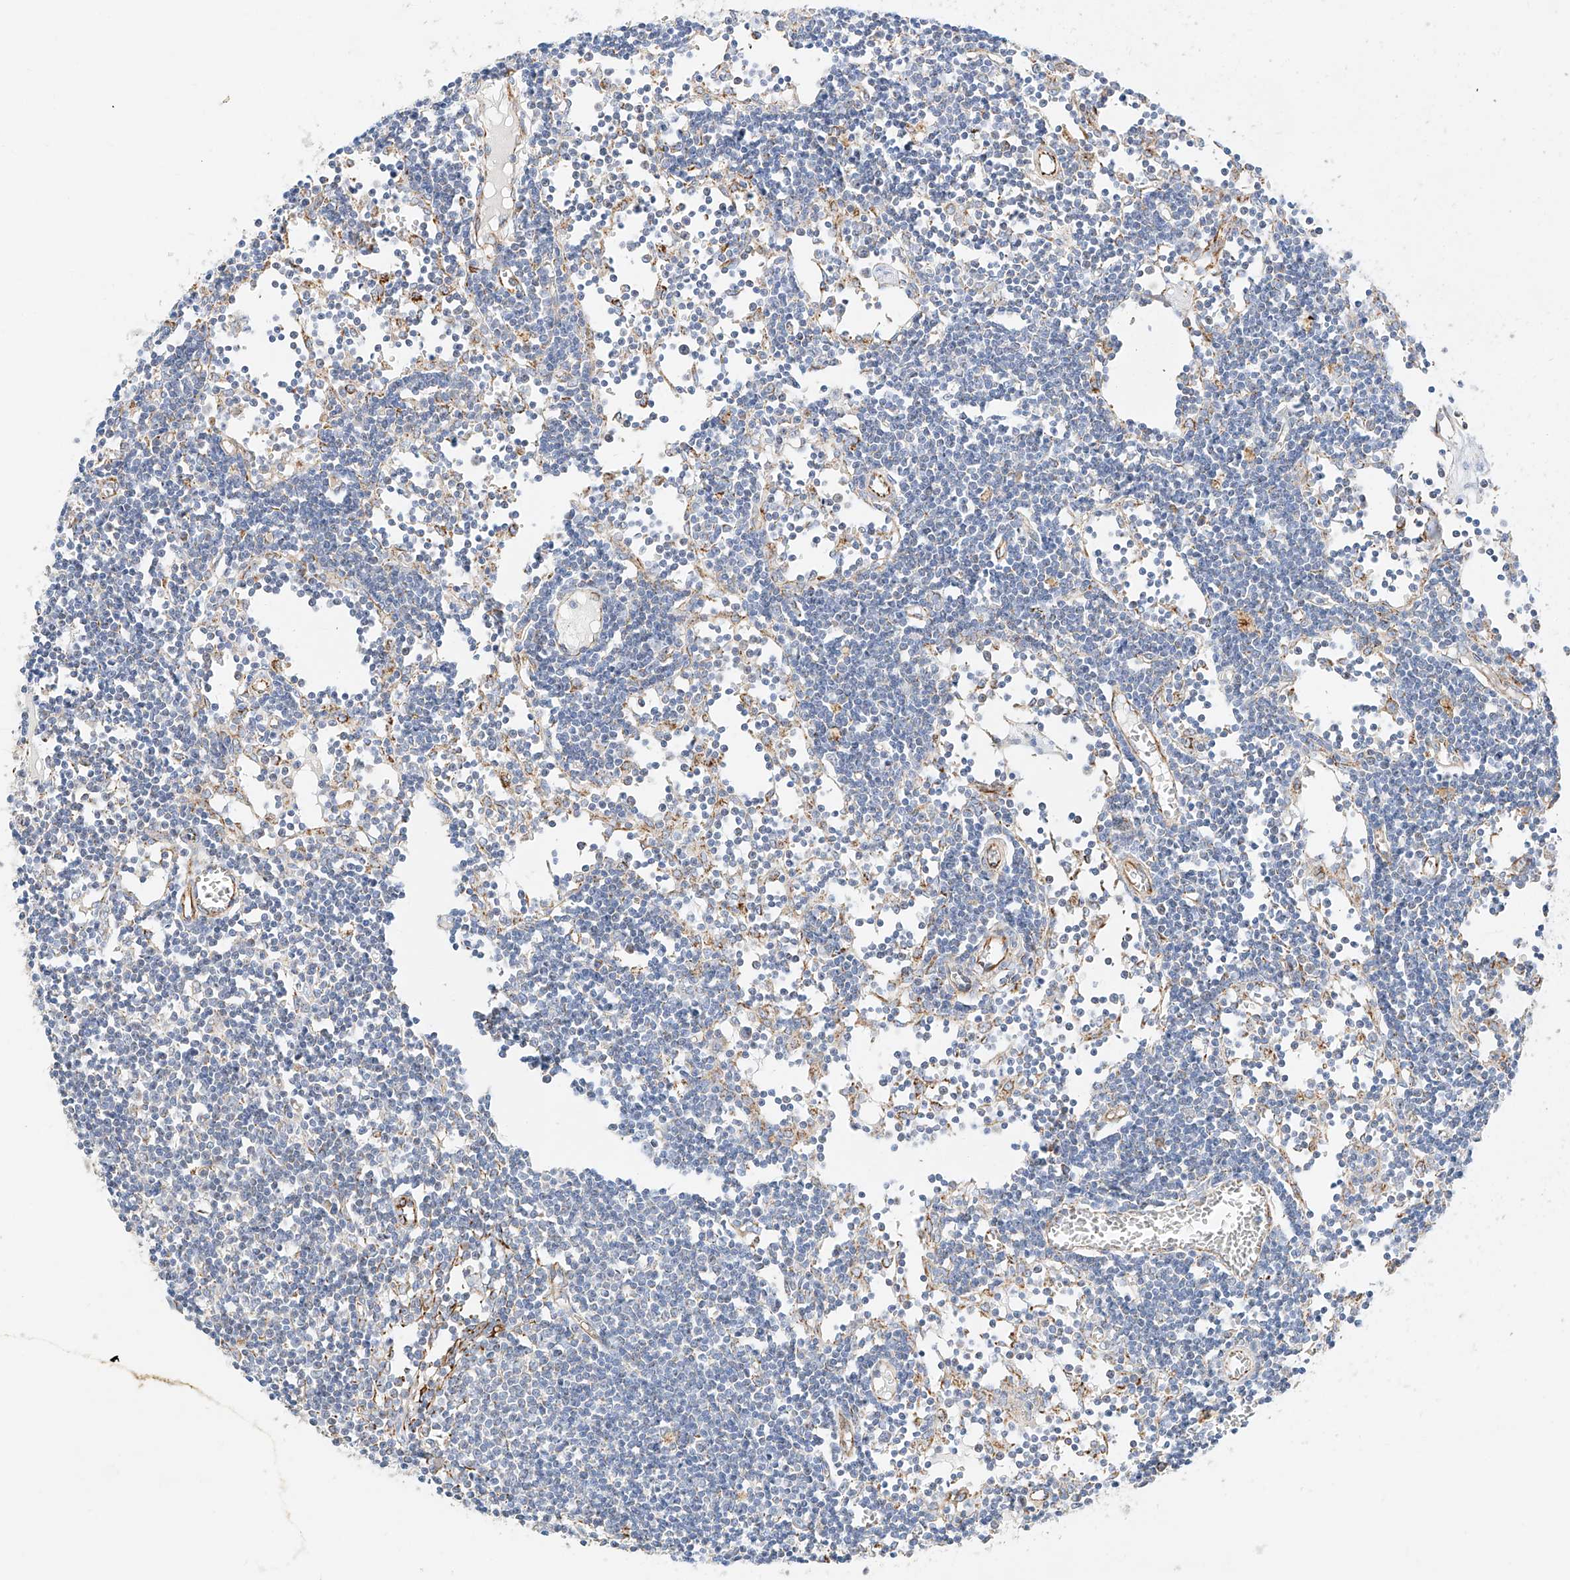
{"staining": {"intensity": "negative", "quantity": "none", "location": "none"}, "tissue": "lymph node", "cell_type": "Germinal center cells", "image_type": "normal", "snomed": [{"axis": "morphology", "description": "Normal tissue, NOS"}, {"axis": "topography", "description": "Lymph node"}], "caption": "Immunohistochemistry (IHC) histopathology image of unremarkable human lymph node stained for a protein (brown), which exhibits no positivity in germinal center cells. (DAB IHC with hematoxylin counter stain).", "gene": "CST9", "patient": {"sex": "female", "age": 11}}